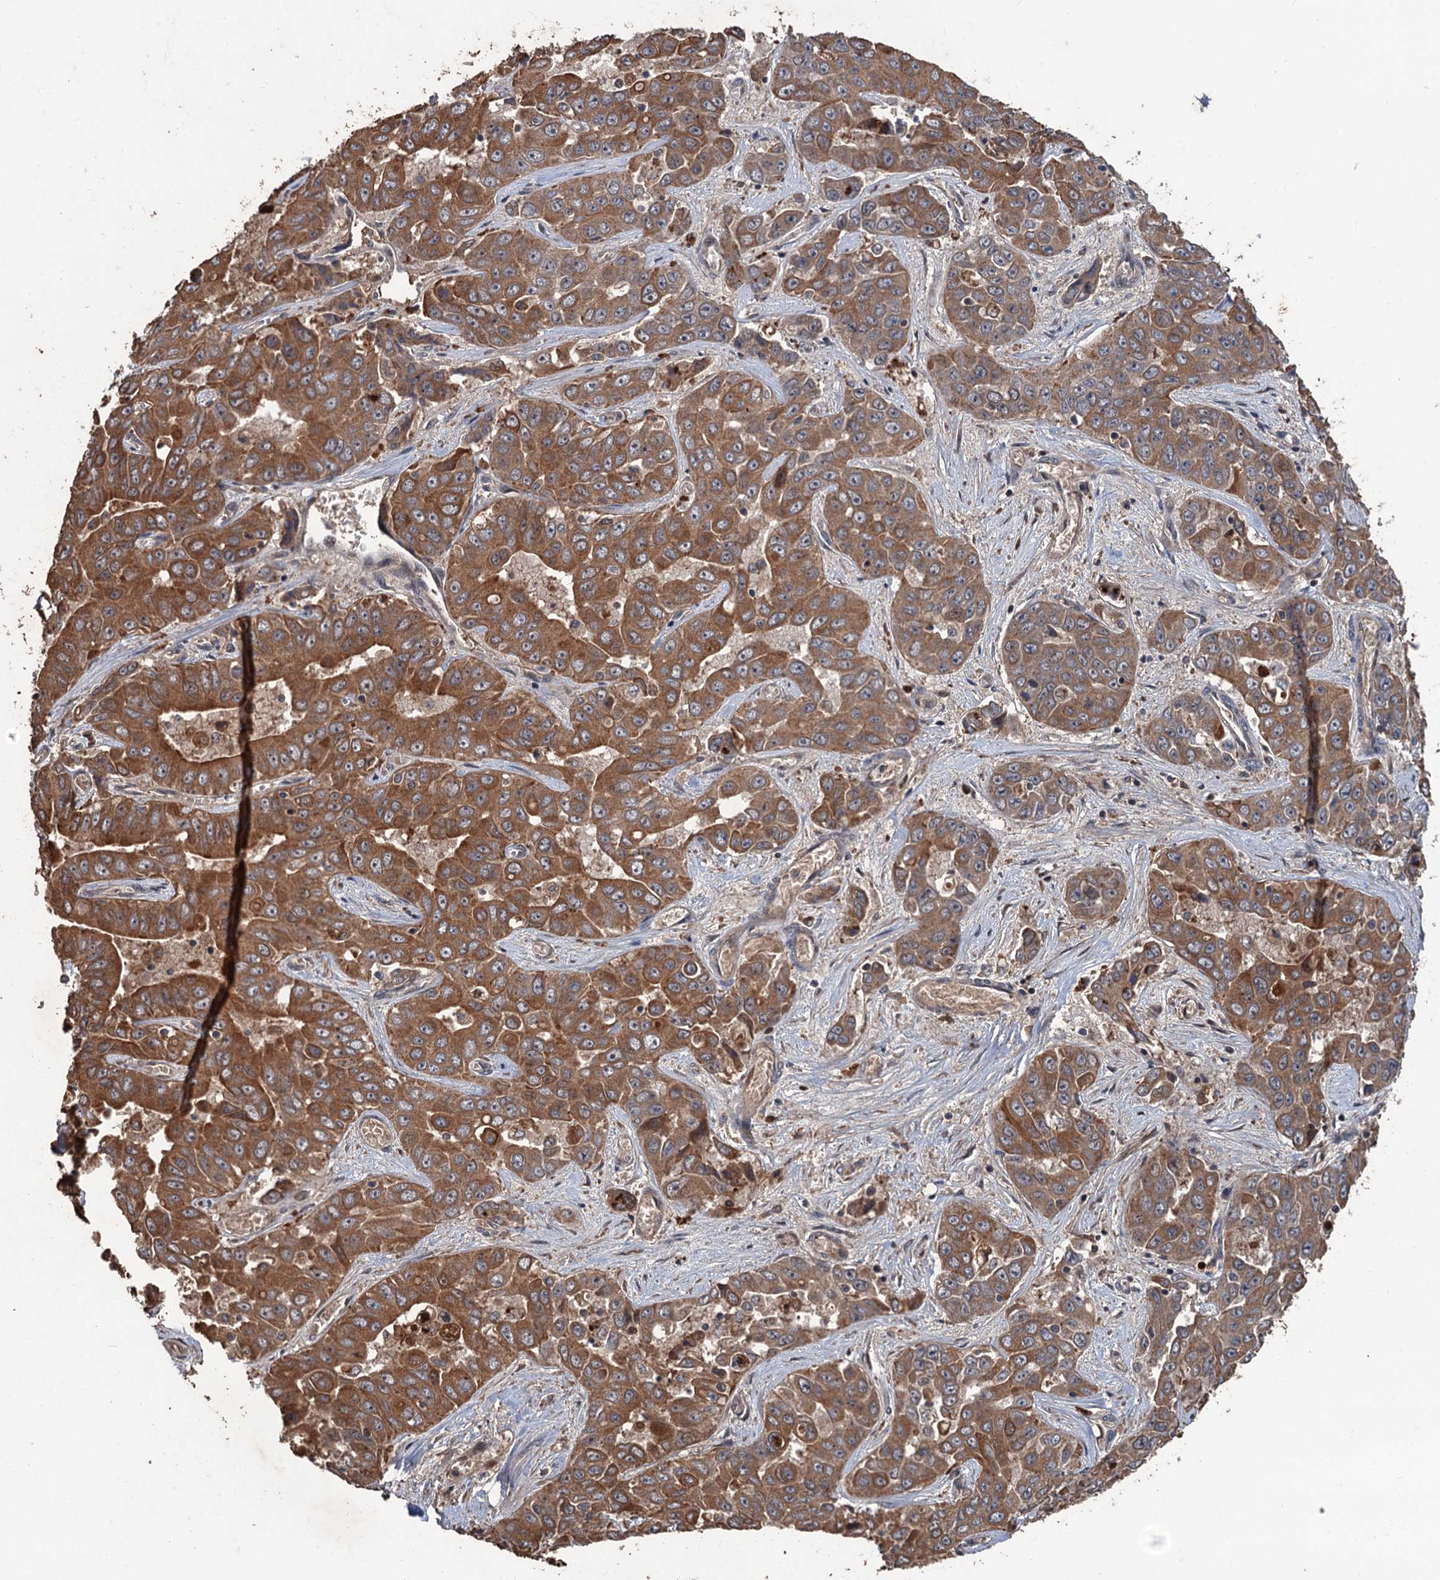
{"staining": {"intensity": "moderate", "quantity": ">75%", "location": "cytoplasmic/membranous"}, "tissue": "liver cancer", "cell_type": "Tumor cells", "image_type": "cancer", "snomed": [{"axis": "morphology", "description": "Cholangiocarcinoma"}, {"axis": "topography", "description": "Liver"}], "caption": "Immunohistochemical staining of human liver cancer shows moderate cytoplasmic/membranous protein positivity in about >75% of tumor cells.", "gene": "ZNF438", "patient": {"sex": "female", "age": 52}}